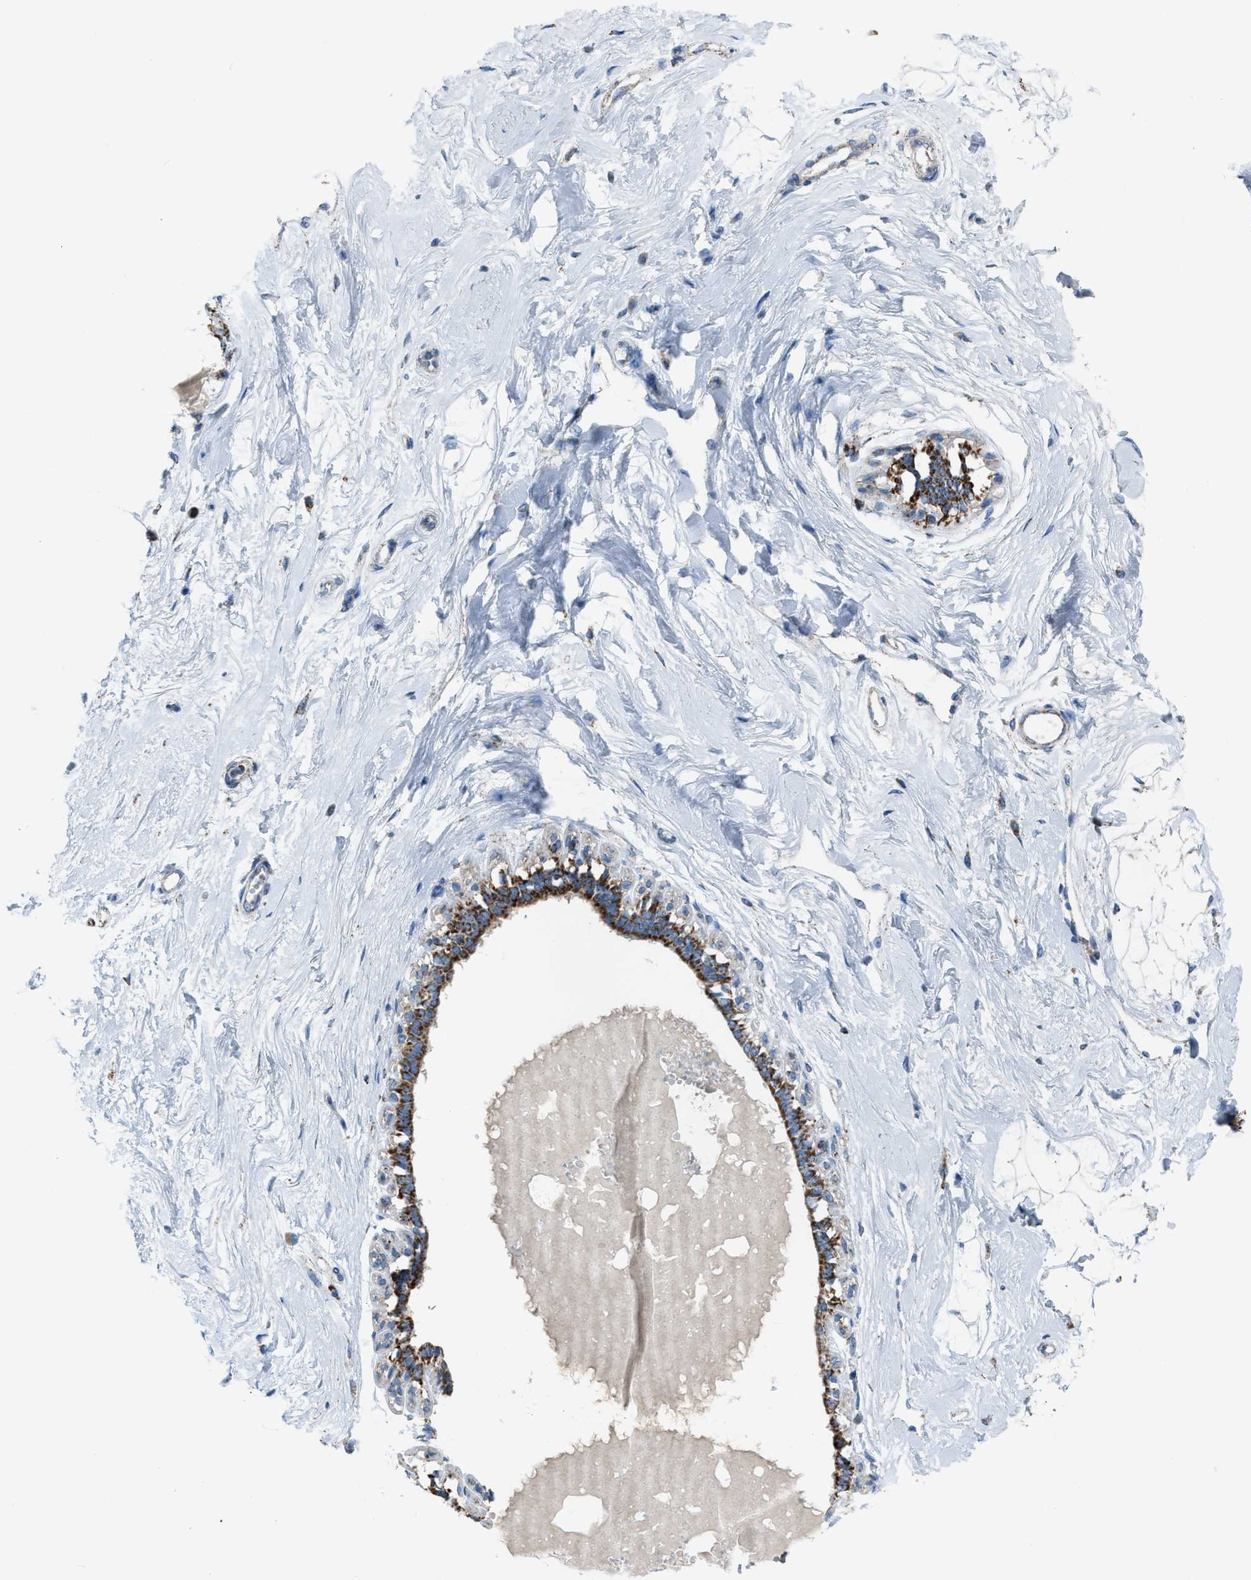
{"staining": {"intensity": "weak", "quantity": ">75%", "location": "cytoplasmic/membranous"}, "tissue": "breast", "cell_type": "Adipocytes", "image_type": "normal", "snomed": [{"axis": "morphology", "description": "Normal tissue, NOS"}, {"axis": "topography", "description": "Breast"}], "caption": "This histopathology image displays immunohistochemistry (IHC) staining of normal breast, with low weak cytoplasmic/membranous expression in about >75% of adipocytes.", "gene": "MDH2", "patient": {"sex": "female", "age": 45}}